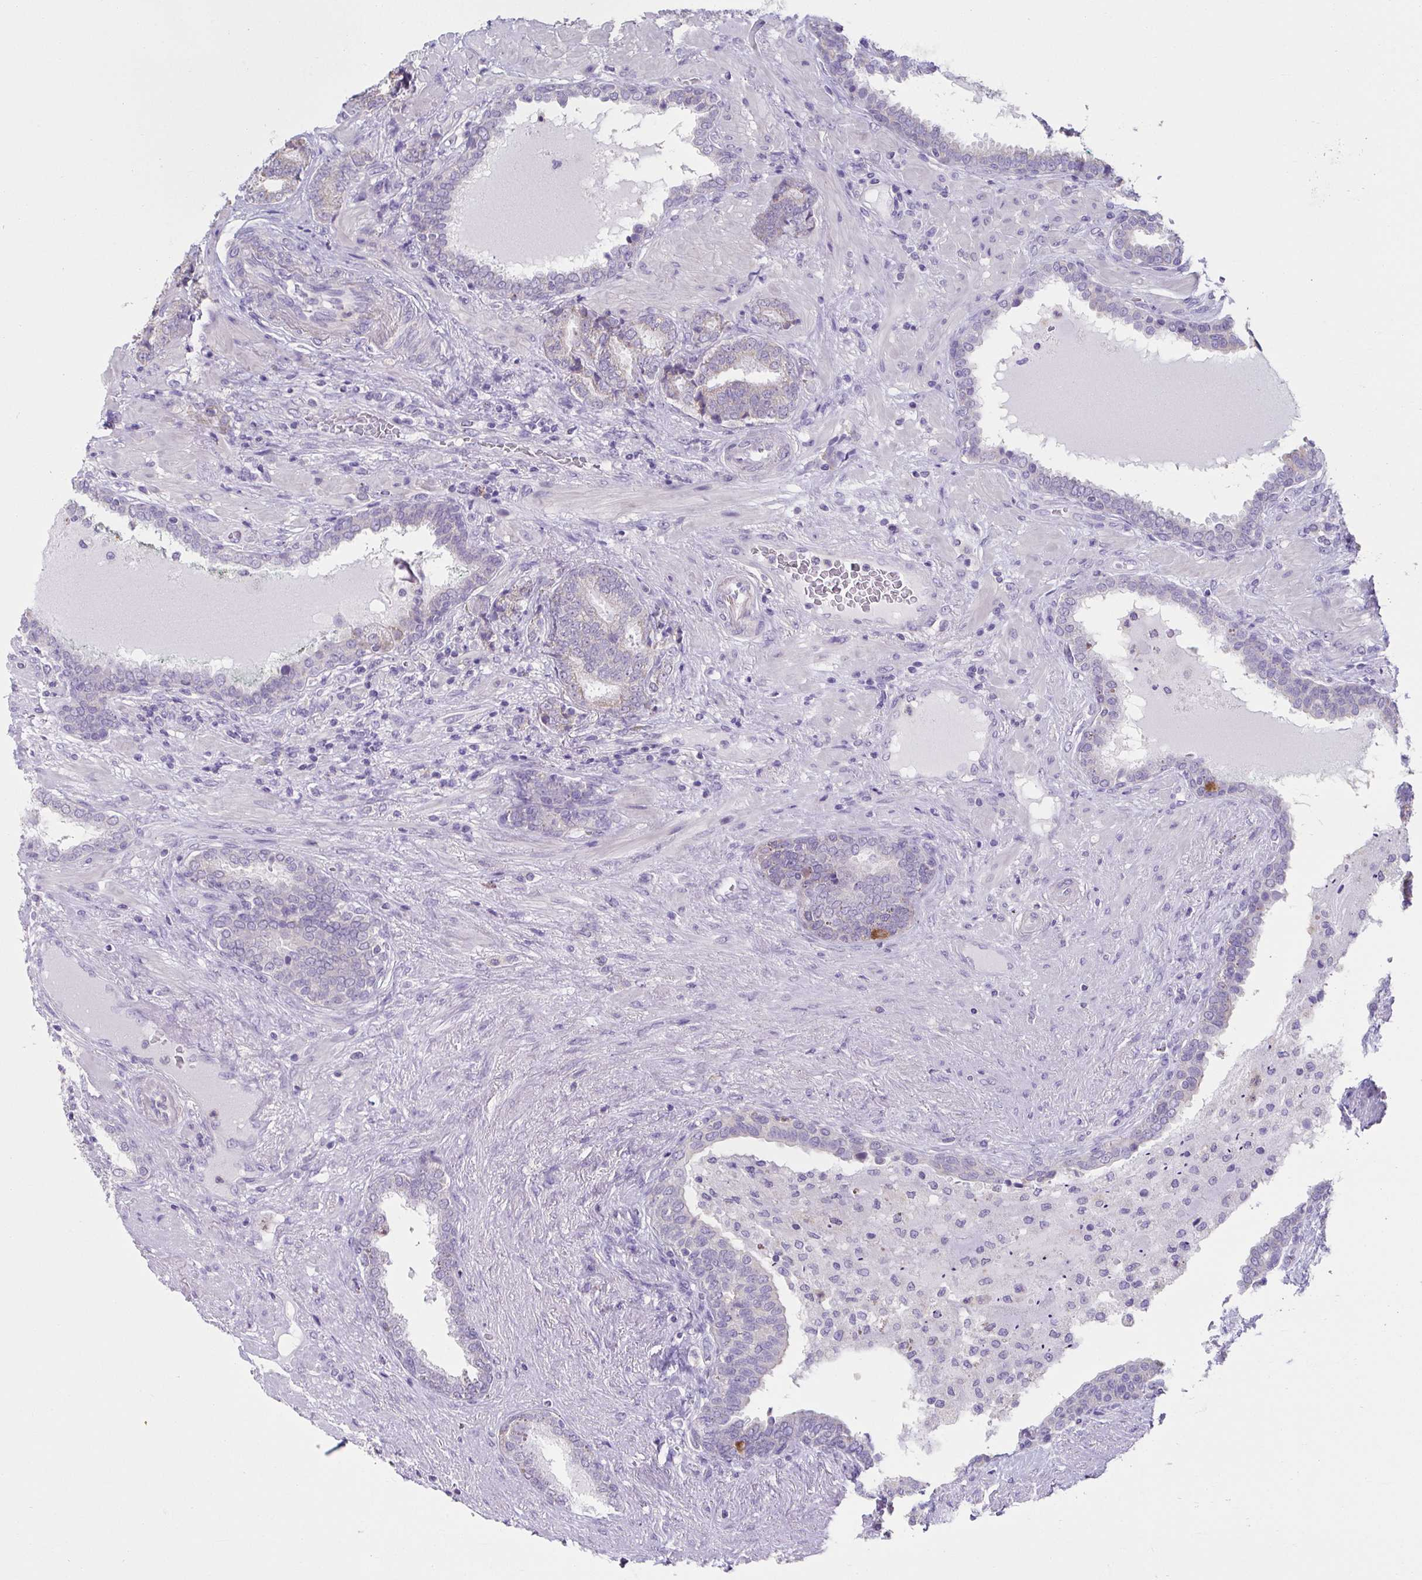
{"staining": {"intensity": "negative", "quantity": "none", "location": "none"}, "tissue": "prostate cancer", "cell_type": "Tumor cells", "image_type": "cancer", "snomed": [{"axis": "morphology", "description": "Adenocarcinoma, High grade"}, {"axis": "topography", "description": "Prostate"}], "caption": "Tumor cells are negative for brown protein staining in prostate cancer (high-grade adenocarcinoma).", "gene": "CXCR1", "patient": {"sex": "male", "age": 72}}